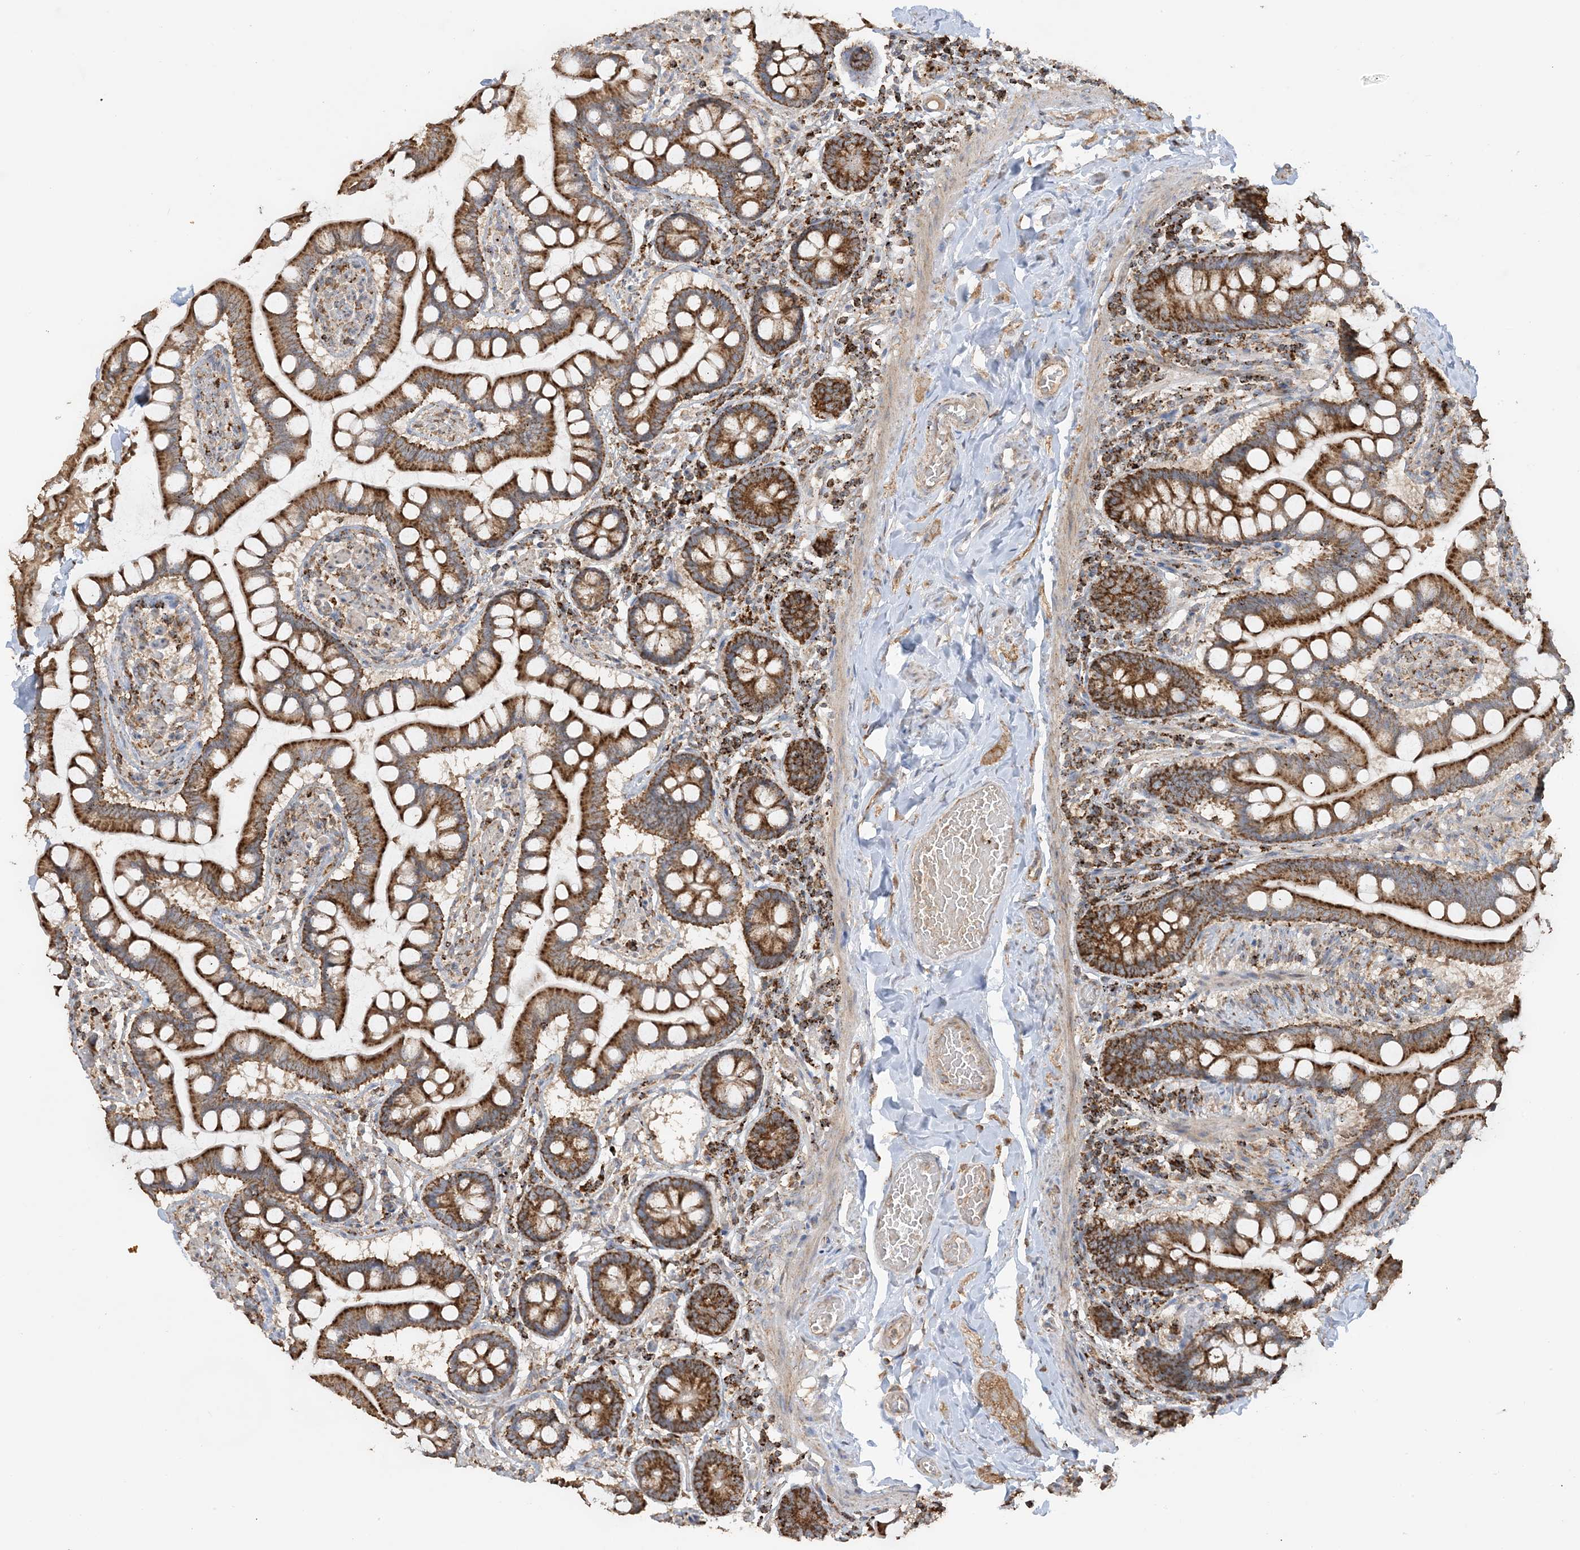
{"staining": {"intensity": "strong", "quantity": ">75%", "location": "cytoplasmic/membranous"}, "tissue": "small intestine", "cell_type": "Glandular cells", "image_type": "normal", "snomed": [{"axis": "morphology", "description": "Normal tissue, NOS"}, {"axis": "topography", "description": "Small intestine"}], "caption": "Immunohistochemical staining of normal small intestine shows high levels of strong cytoplasmic/membranous positivity in approximately >75% of glandular cells.", "gene": "AGA", "patient": {"sex": "male", "age": 41}}